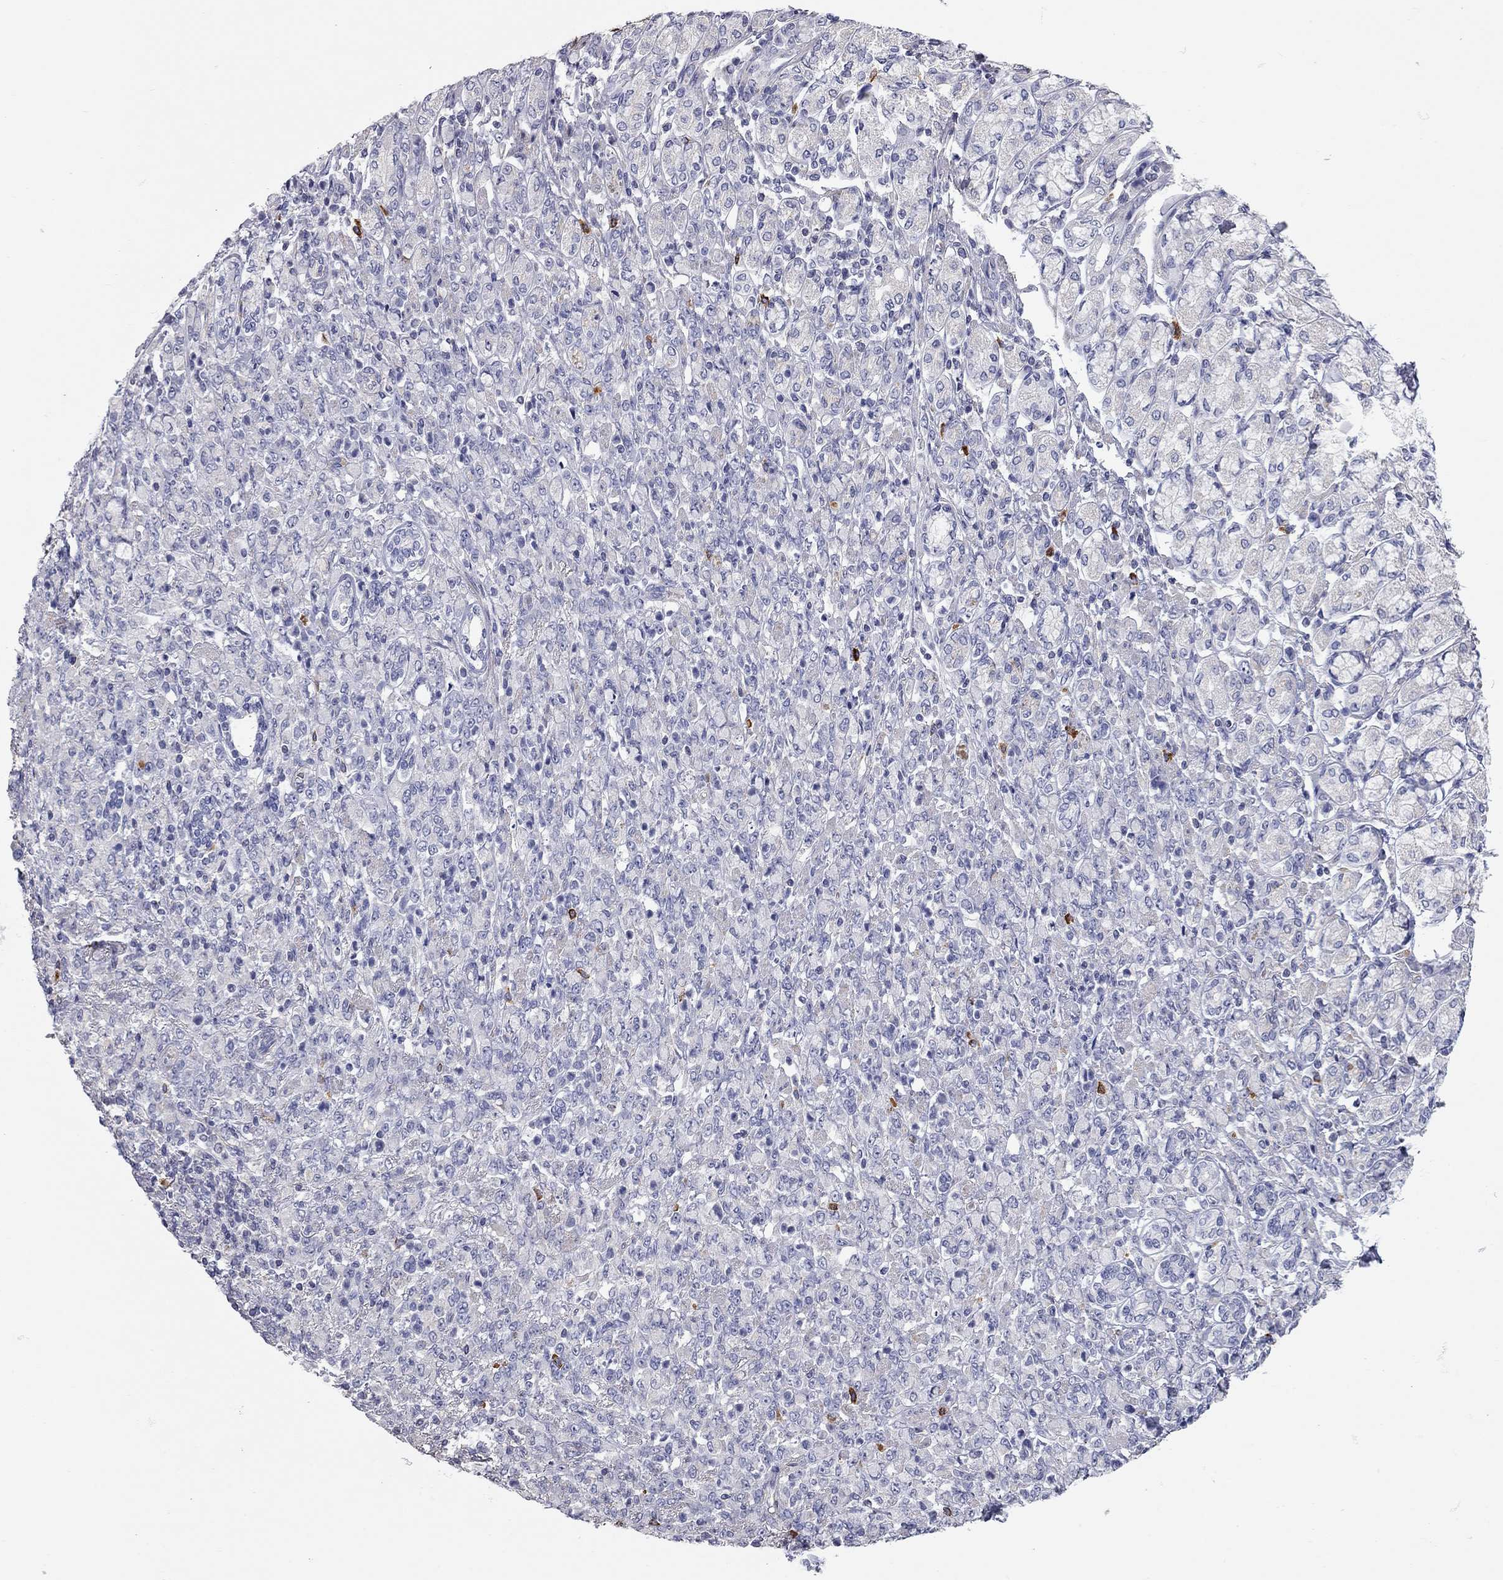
{"staining": {"intensity": "negative", "quantity": "none", "location": "none"}, "tissue": "stomach cancer", "cell_type": "Tumor cells", "image_type": "cancer", "snomed": [{"axis": "morphology", "description": "Normal tissue, NOS"}, {"axis": "morphology", "description": "Adenocarcinoma, NOS"}, {"axis": "topography", "description": "Stomach"}], "caption": "The IHC photomicrograph has no significant staining in tumor cells of stomach cancer (adenocarcinoma) tissue.", "gene": "C10orf90", "patient": {"sex": "female", "age": 79}}